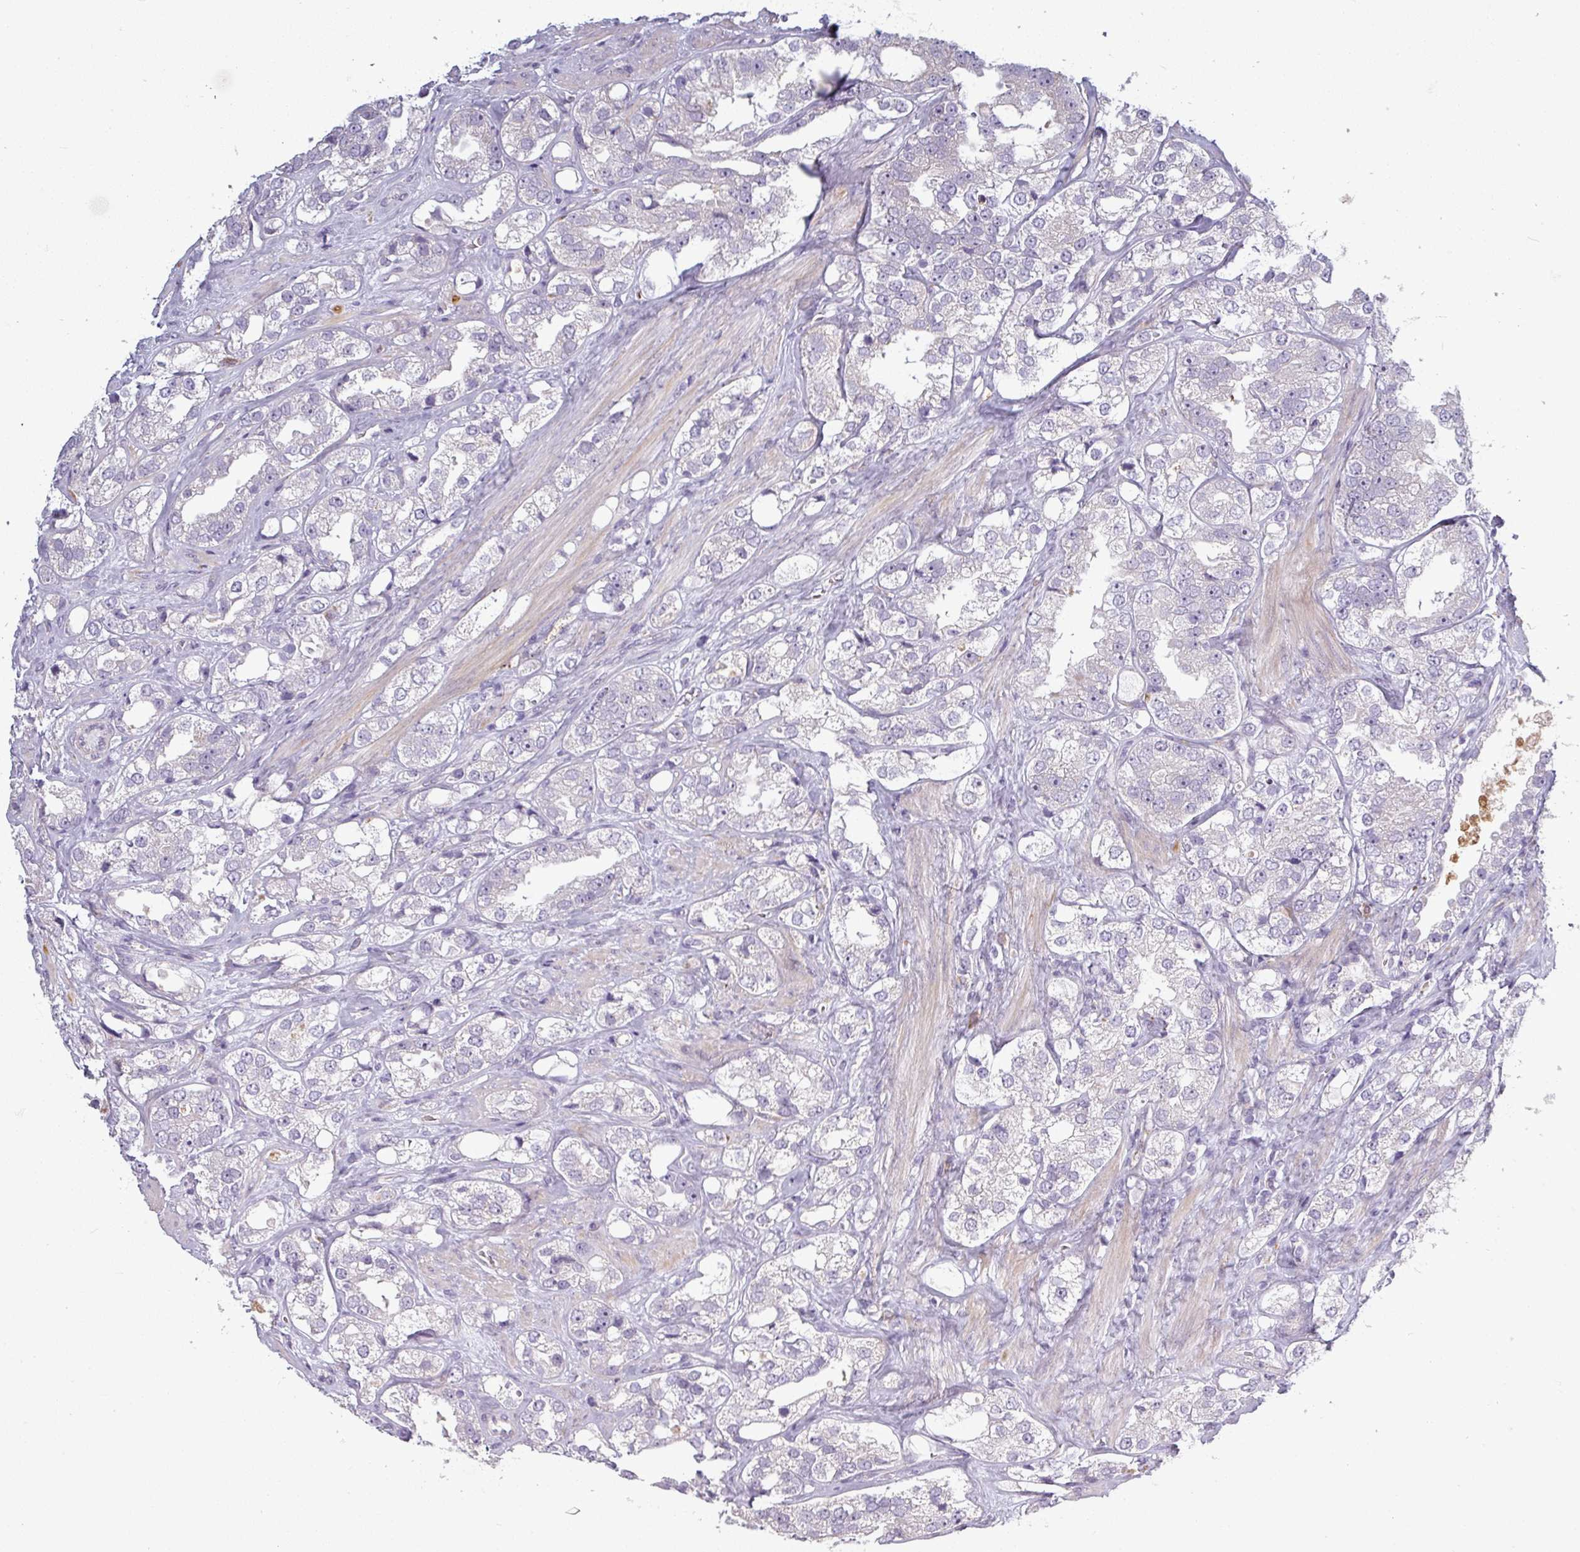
{"staining": {"intensity": "negative", "quantity": "none", "location": "none"}, "tissue": "prostate cancer", "cell_type": "Tumor cells", "image_type": "cancer", "snomed": [{"axis": "morphology", "description": "Adenocarcinoma, NOS"}, {"axis": "topography", "description": "Prostate"}], "caption": "An image of adenocarcinoma (prostate) stained for a protein displays no brown staining in tumor cells. (DAB IHC visualized using brightfield microscopy, high magnification).", "gene": "C2orf16", "patient": {"sex": "male", "age": 79}}